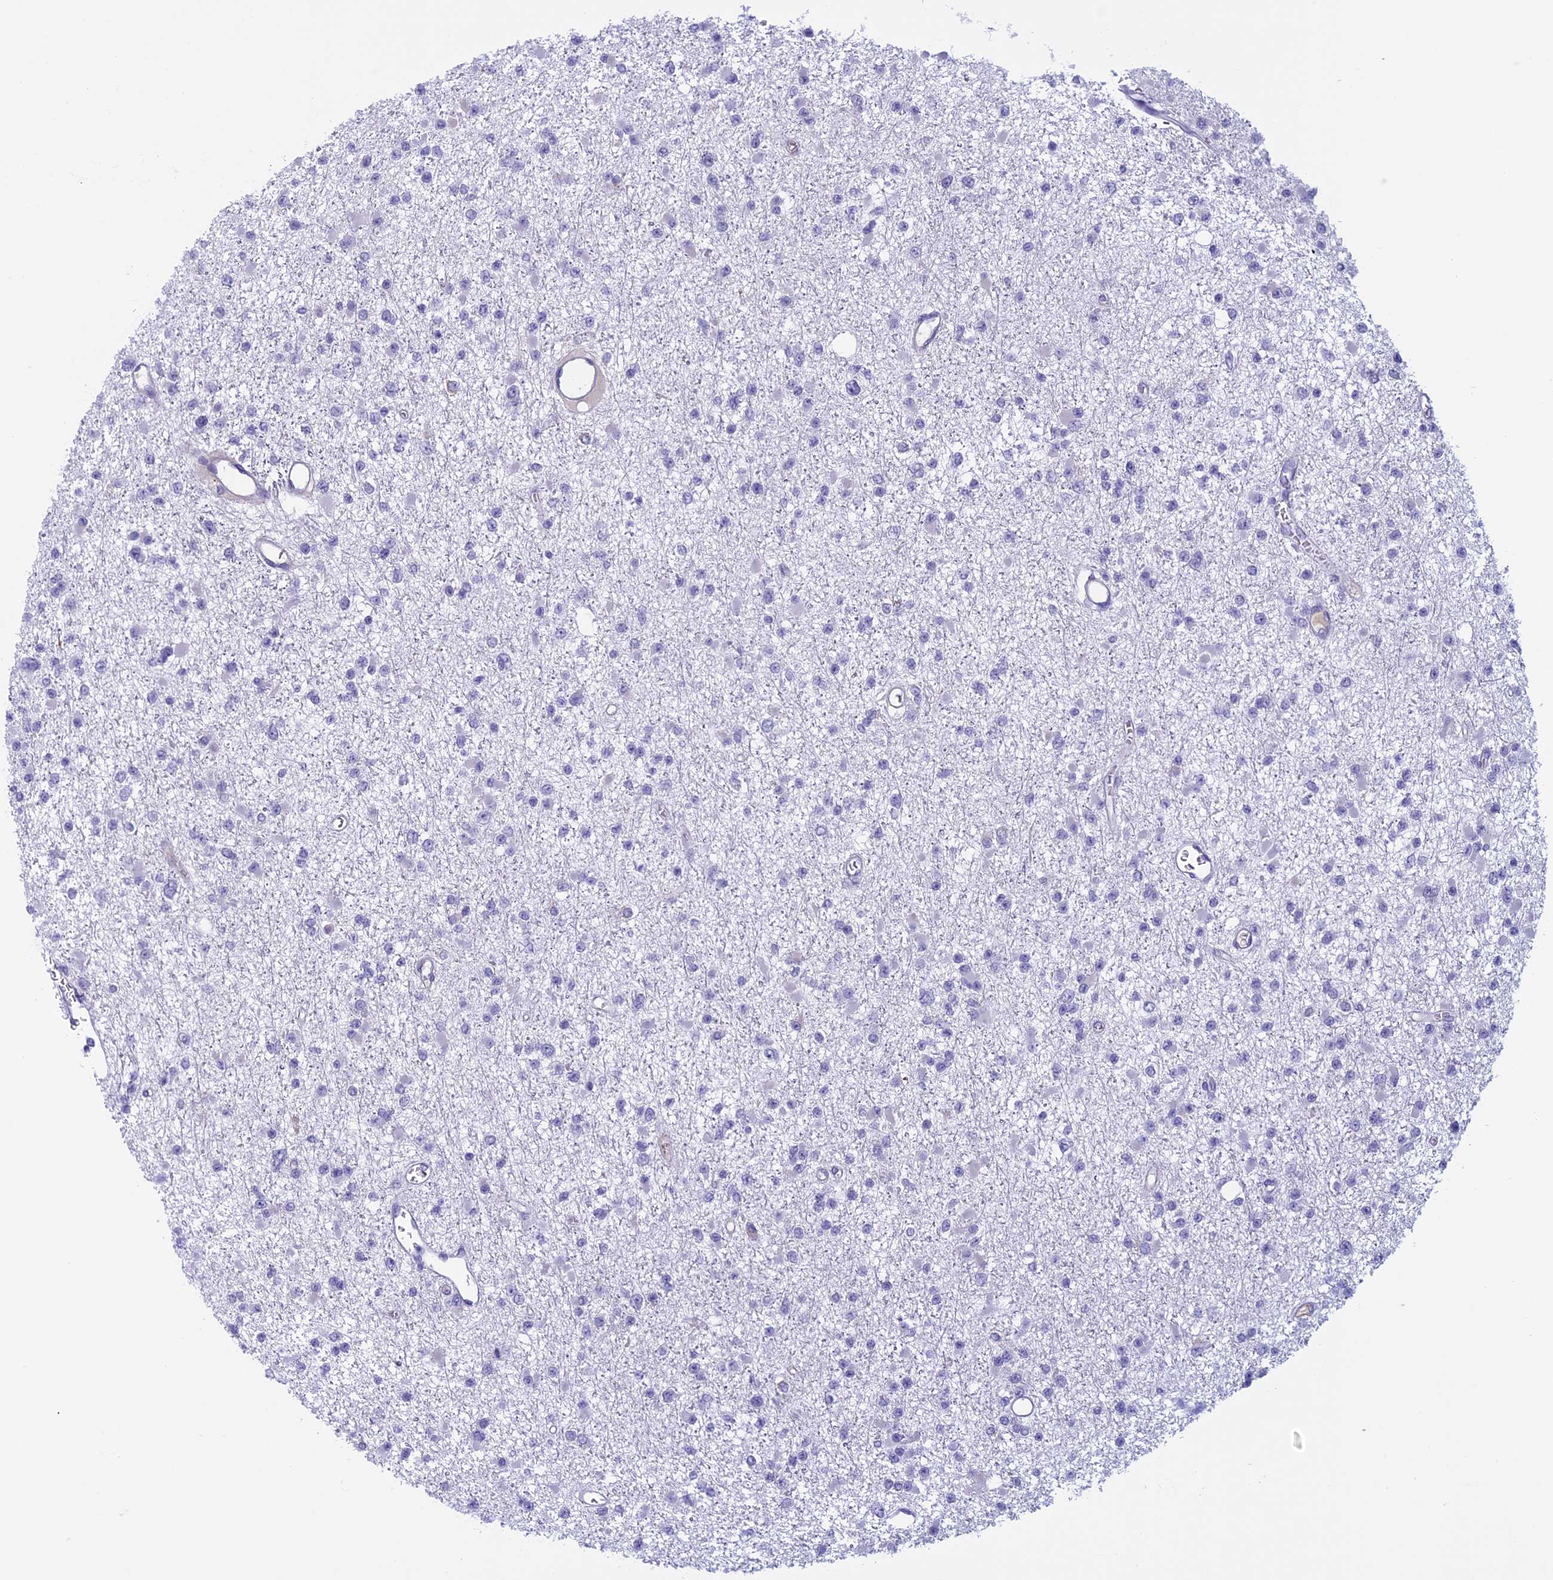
{"staining": {"intensity": "negative", "quantity": "none", "location": "none"}, "tissue": "glioma", "cell_type": "Tumor cells", "image_type": "cancer", "snomed": [{"axis": "morphology", "description": "Glioma, malignant, Low grade"}, {"axis": "topography", "description": "Brain"}], "caption": "DAB immunohistochemical staining of malignant glioma (low-grade) exhibits no significant positivity in tumor cells. (Immunohistochemistry (ihc), brightfield microscopy, high magnification).", "gene": "ANGPTL2", "patient": {"sex": "female", "age": 22}}